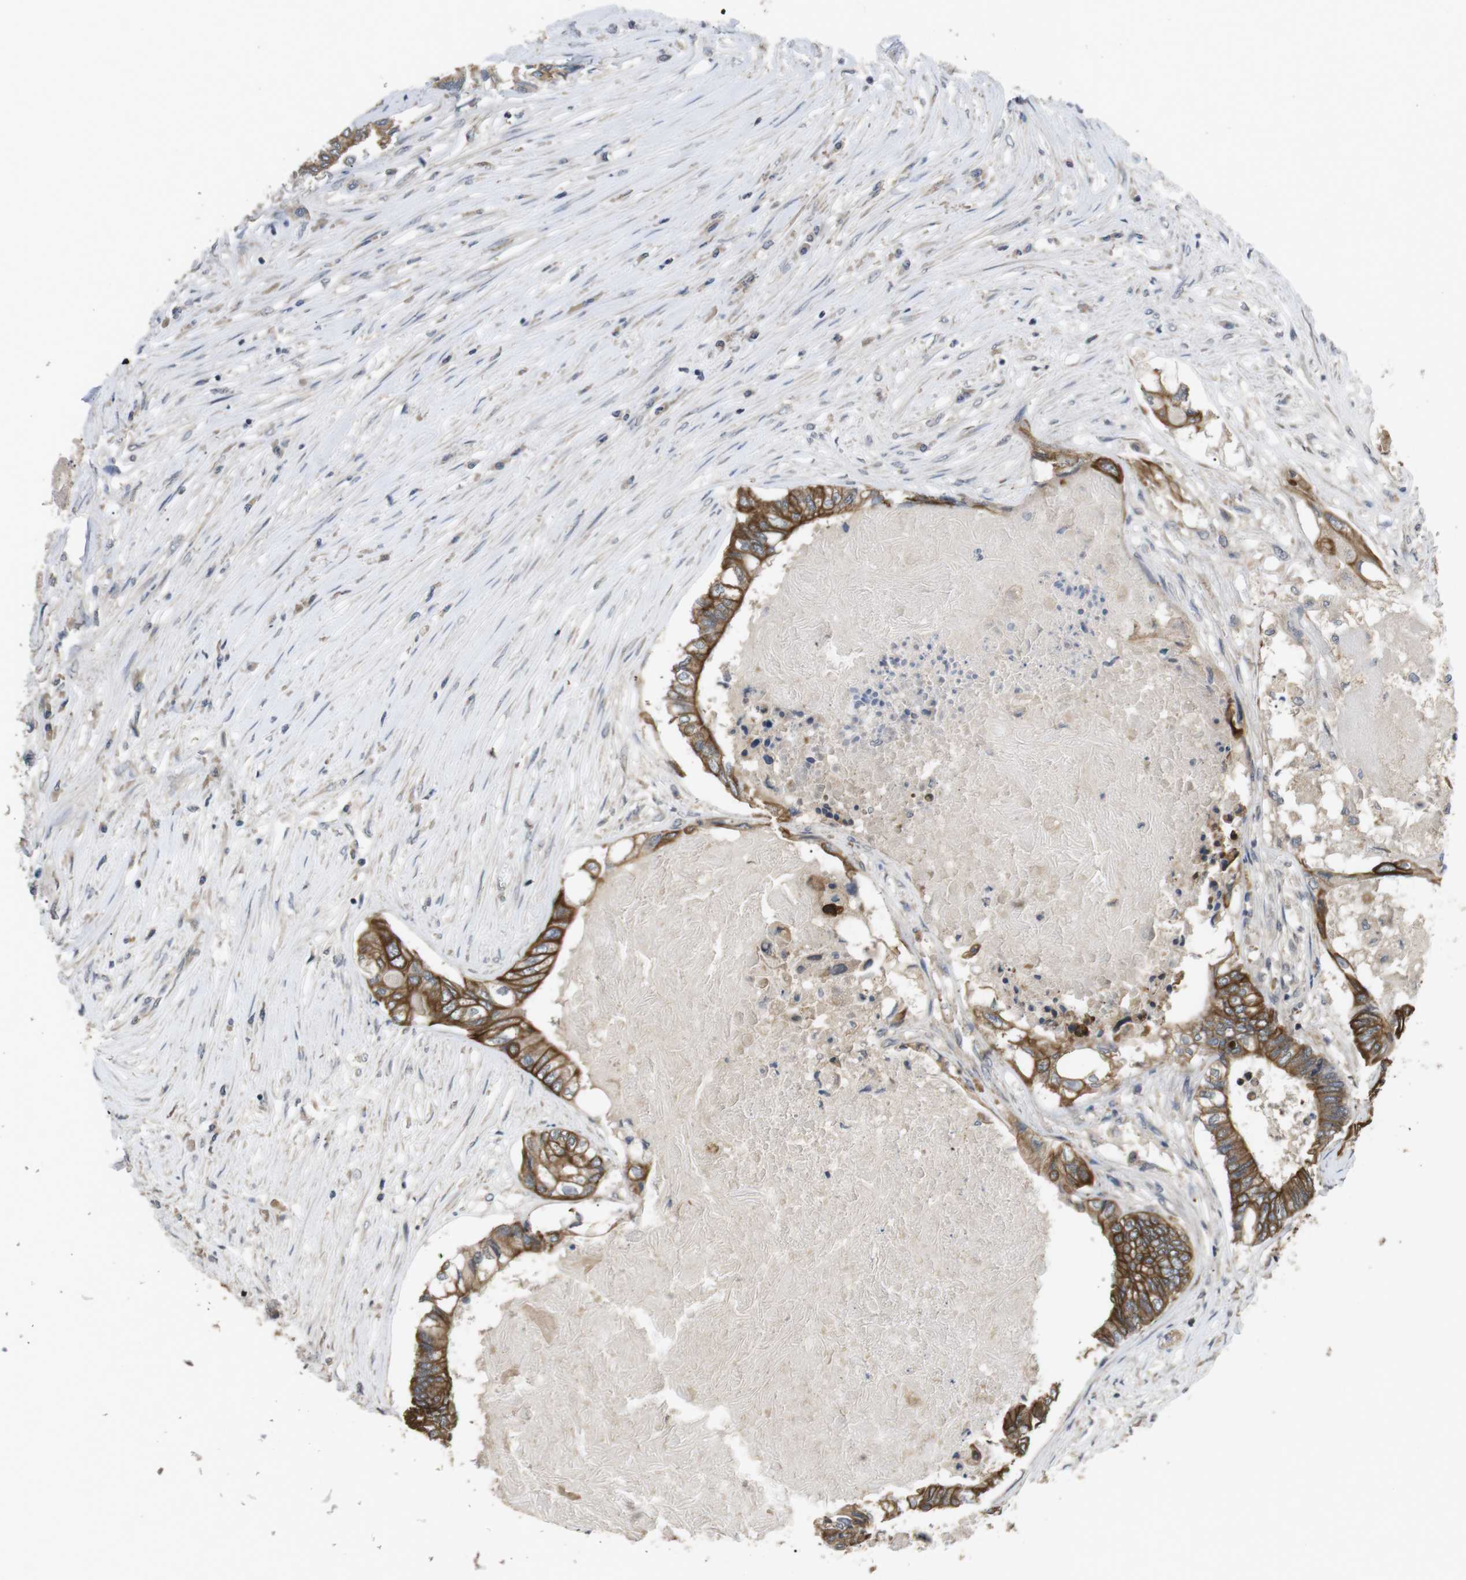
{"staining": {"intensity": "strong", "quantity": ">75%", "location": "cytoplasmic/membranous"}, "tissue": "colorectal cancer", "cell_type": "Tumor cells", "image_type": "cancer", "snomed": [{"axis": "morphology", "description": "Adenocarcinoma, NOS"}, {"axis": "topography", "description": "Rectum"}], "caption": "This photomicrograph reveals colorectal cancer stained with immunohistochemistry (IHC) to label a protein in brown. The cytoplasmic/membranous of tumor cells show strong positivity for the protein. Nuclei are counter-stained blue.", "gene": "ADGRL3", "patient": {"sex": "male", "age": 63}}